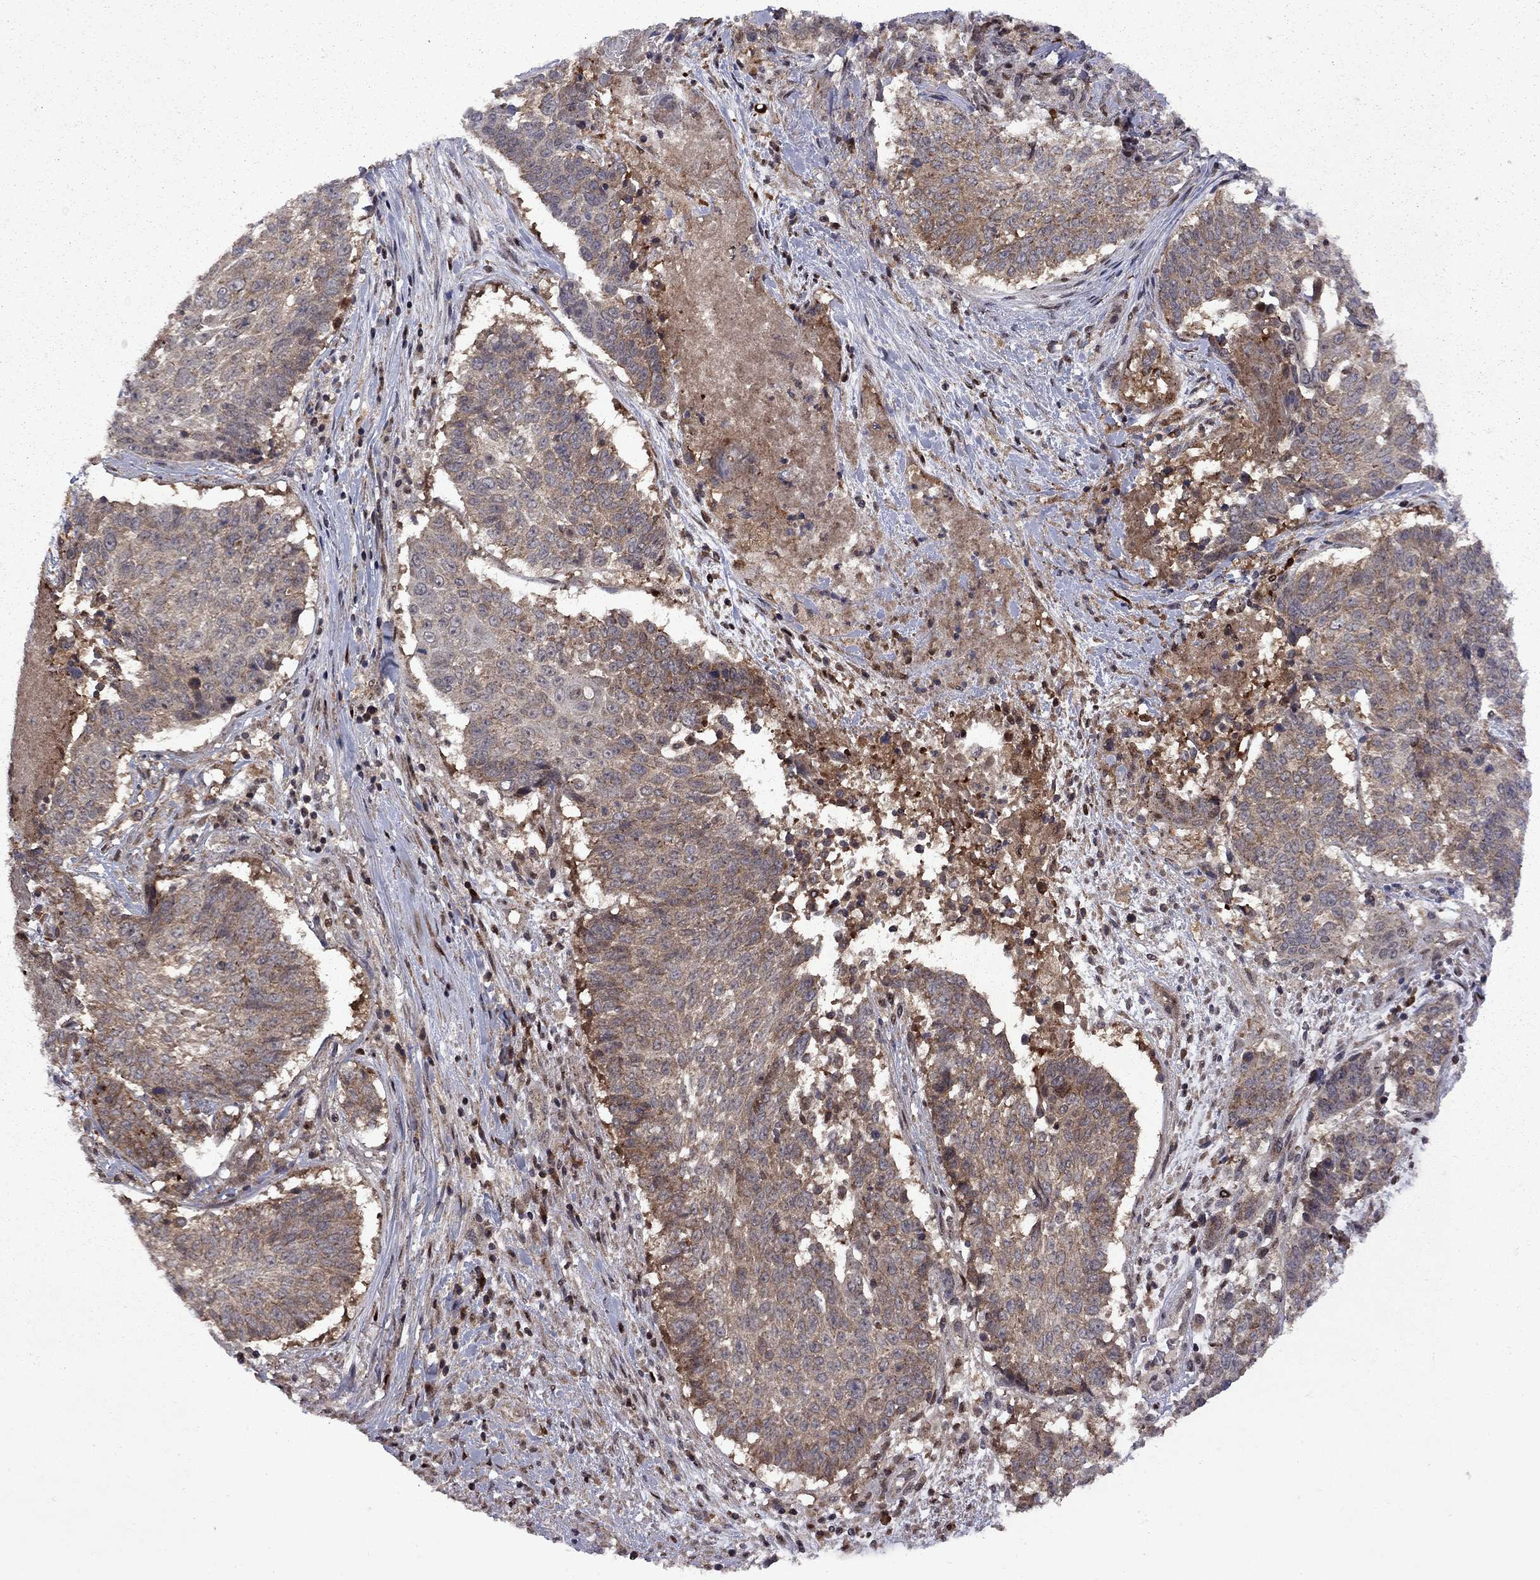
{"staining": {"intensity": "moderate", "quantity": "25%-75%", "location": "cytoplasmic/membranous"}, "tissue": "lung cancer", "cell_type": "Tumor cells", "image_type": "cancer", "snomed": [{"axis": "morphology", "description": "Squamous cell carcinoma, NOS"}, {"axis": "topography", "description": "Lung"}], "caption": "Moderate cytoplasmic/membranous positivity for a protein is present in approximately 25%-75% of tumor cells of lung cancer (squamous cell carcinoma) using IHC.", "gene": "IPP", "patient": {"sex": "male", "age": 64}}